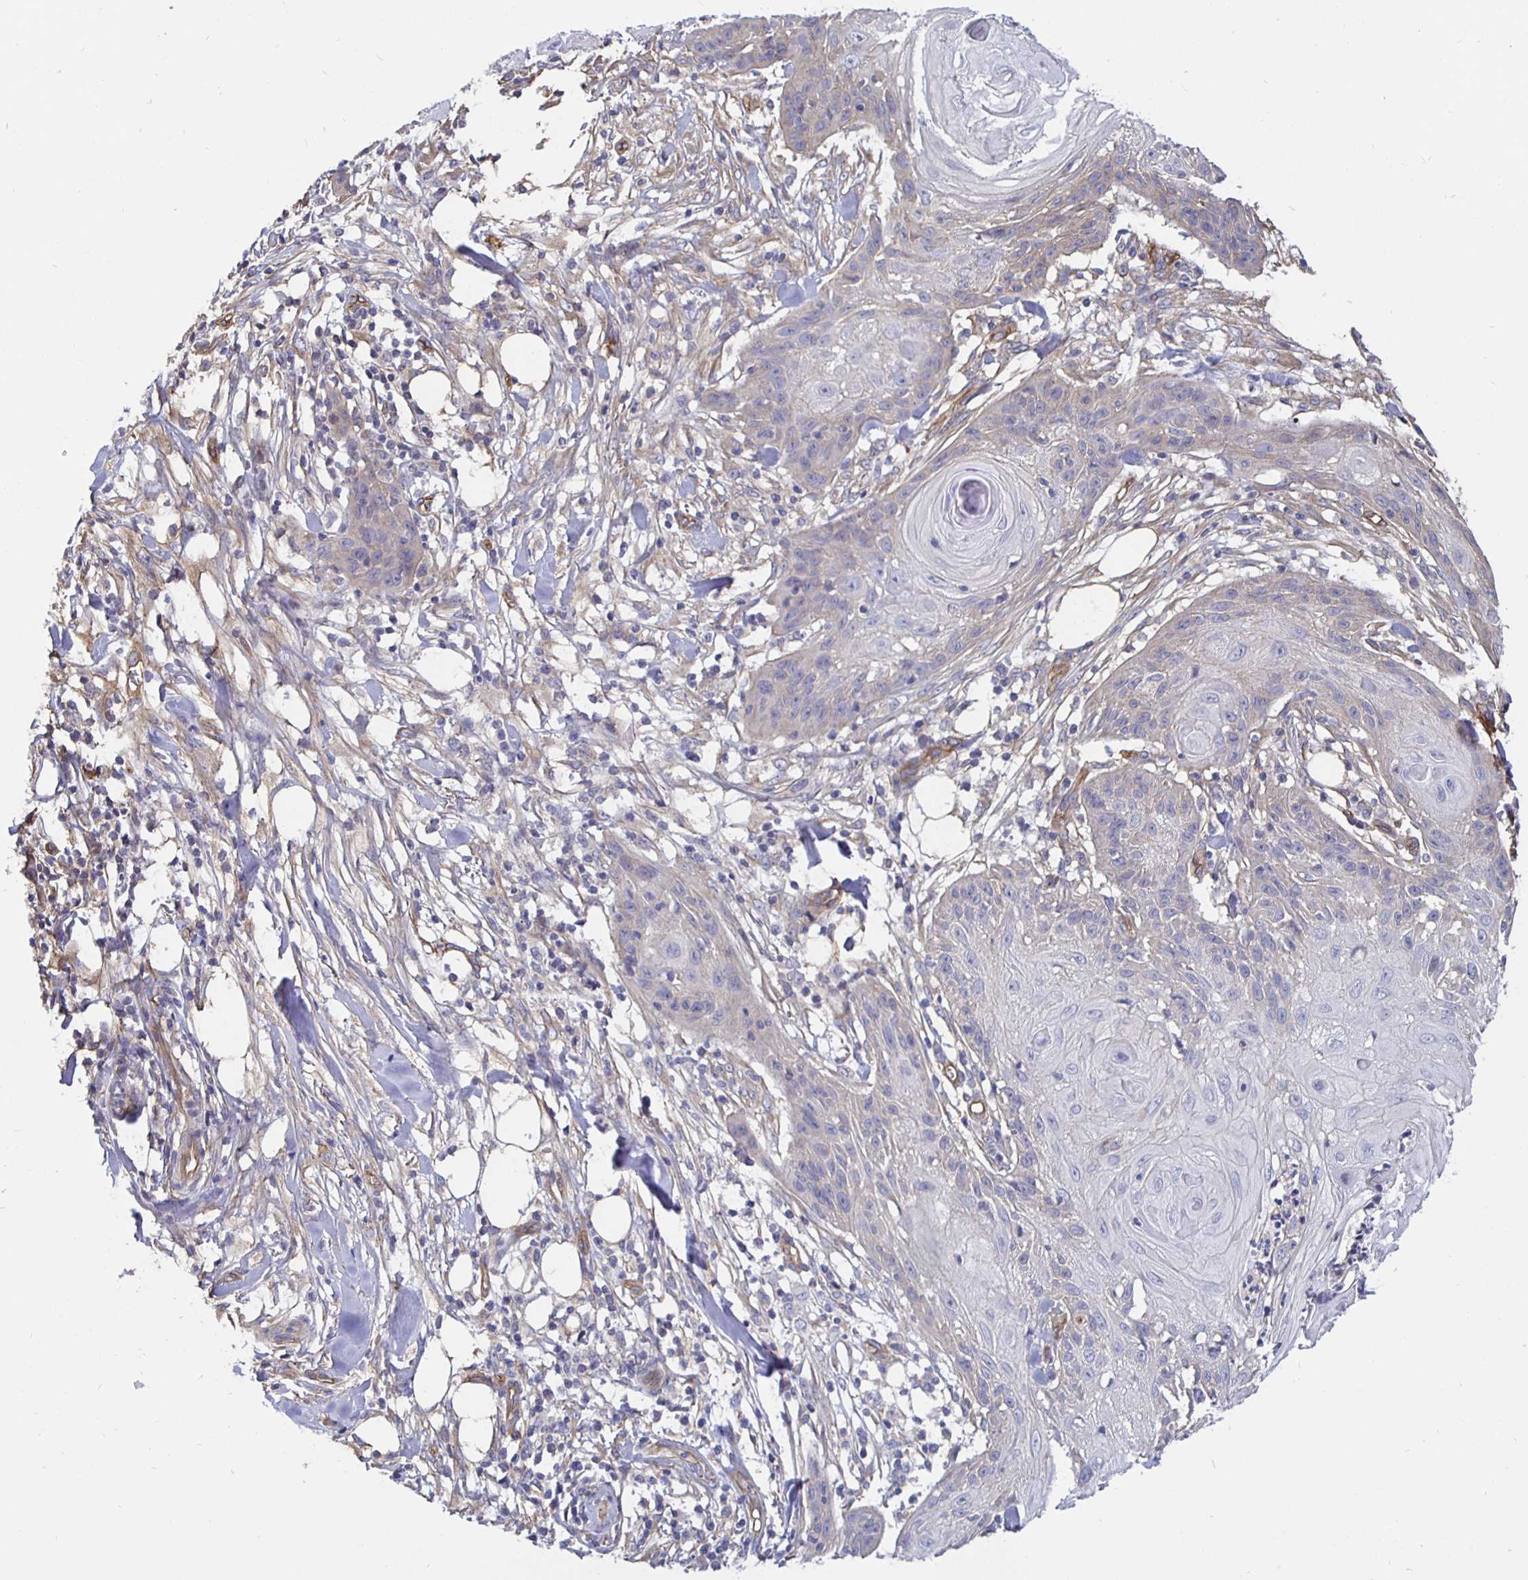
{"staining": {"intensity": "negative", "quantity": "none", "location": "none"}, "tissue": "skin cancer", "cell_type": "Tumor cells", "image_type": "cancer", "snomed": [{"axis": "morphology", "description": "Squamous cell carcinoma, NOS"}, {"axis": "topography", "description": "Skin"}], "caption": "Protein analysis of skin cancer shows no significant expression in tumor cells. Brightfield microscopy of immunohistochemistry stained with DAB (brown) and hematoxylin (blue), captured at high magnification.", "gene": "ARHGEF39", "patient": {"sex": "female", "age": 88}}